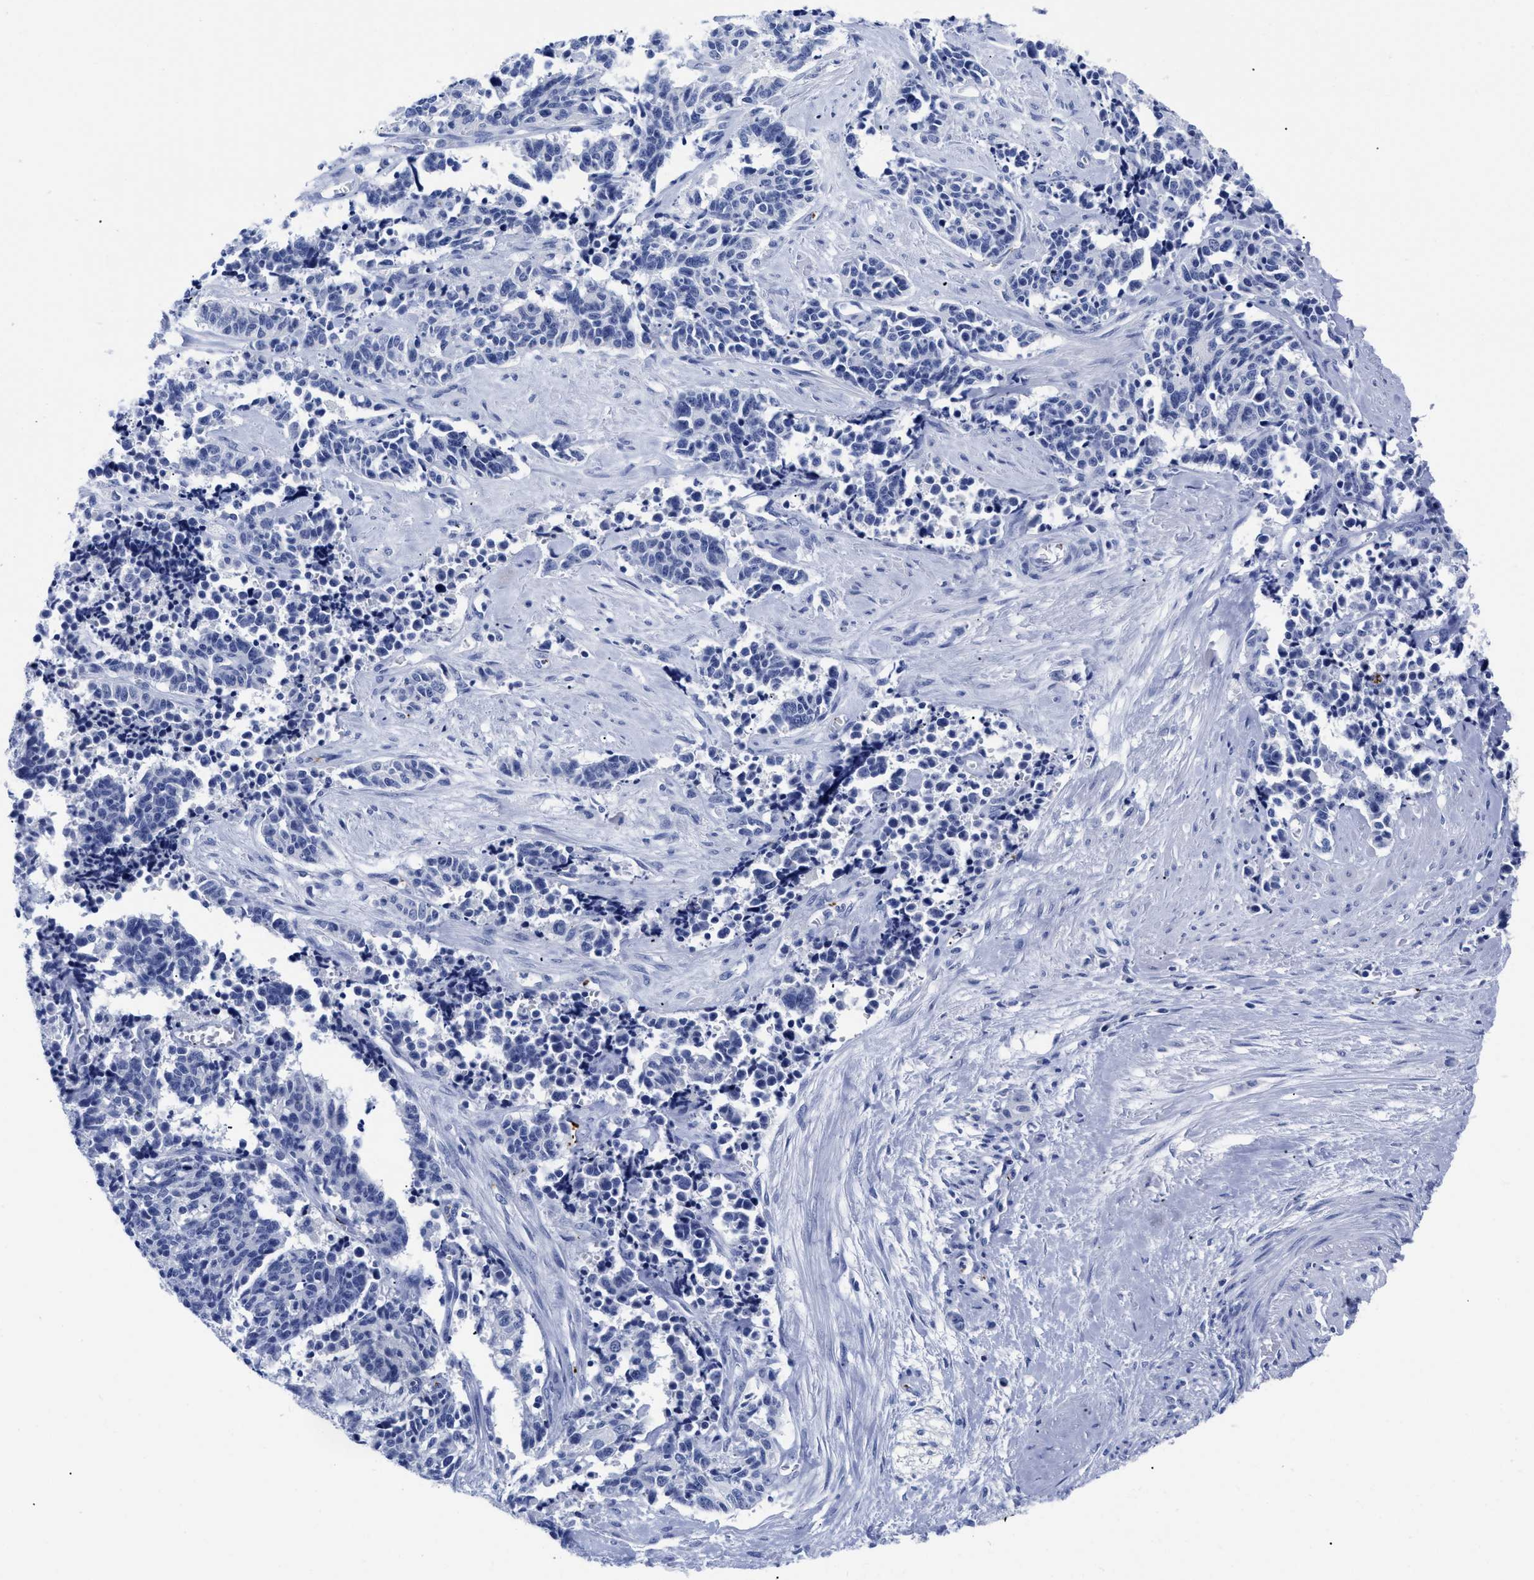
{"staining": {"intensity": "negative", "quantity": "none", "location": "none"}, "tissue": "cervical cancer", "cell_type": "Tumor cells", "image_type": "cancer", "snomed": [{"axis": "morphology", "description": "Squamous cell carcinoma, NOS"}, {"axis": "topography", "description": "Cervix"}], "caption": "Immunohistochemistry micrograph of neoplastic tissue: human cervical cancer (squamous cell carcinoma) stained with DAB exhibits no significant protein expression in tumor cells.", "gene": "TREML1", "patient": {"sex": "female", "age": 35}}